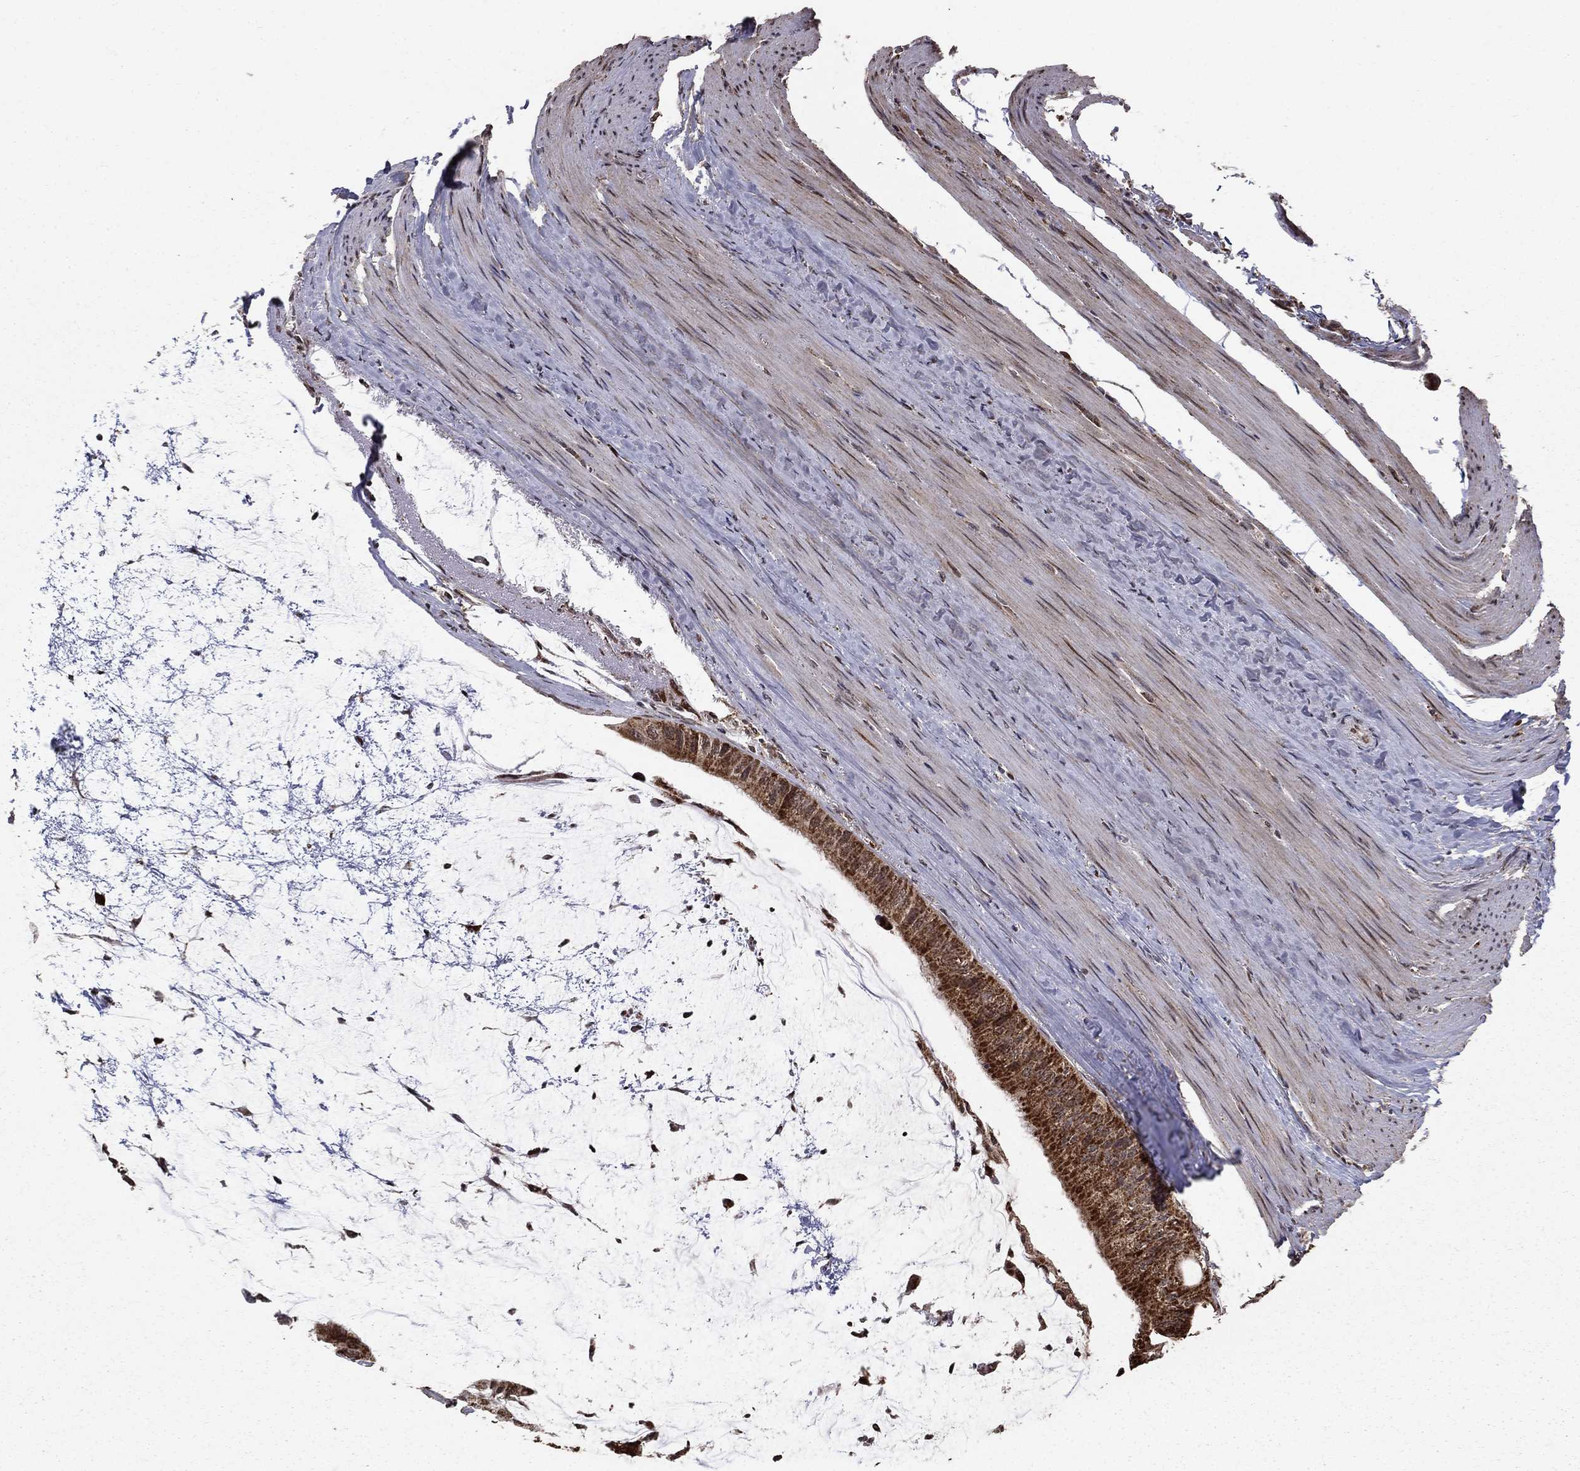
{"staining": {"intensity": "moderate", "quantity": ">75%", "location": "cytoplasmic/membranous"}, "tissue": "colorectal cancer", "cell_type": "Tumor cells", "image_type": "cancer", "snomed": [{"axis": "morphology", "description": "Normal tissue, NOS"}, {"axis": "morphology", "description": "Adenocarcinoma, NOS"}, {"axis": "topography", "description": "Colon"}], "caption": "Immunohistochemical staining of adenocarcinoma (colorectal) shows medium levels of moderate cytoplasmic/membranous positivity in approximately >75% of tumor cells. The protein is stained brown, and the nuclei are stained in blue (DAB (3,3'-diaminobenzidine) IHC with brightfield microscopy, high magnification).", "gene": "ACOT13", "patient": {"sex": "male", "age": 65}}